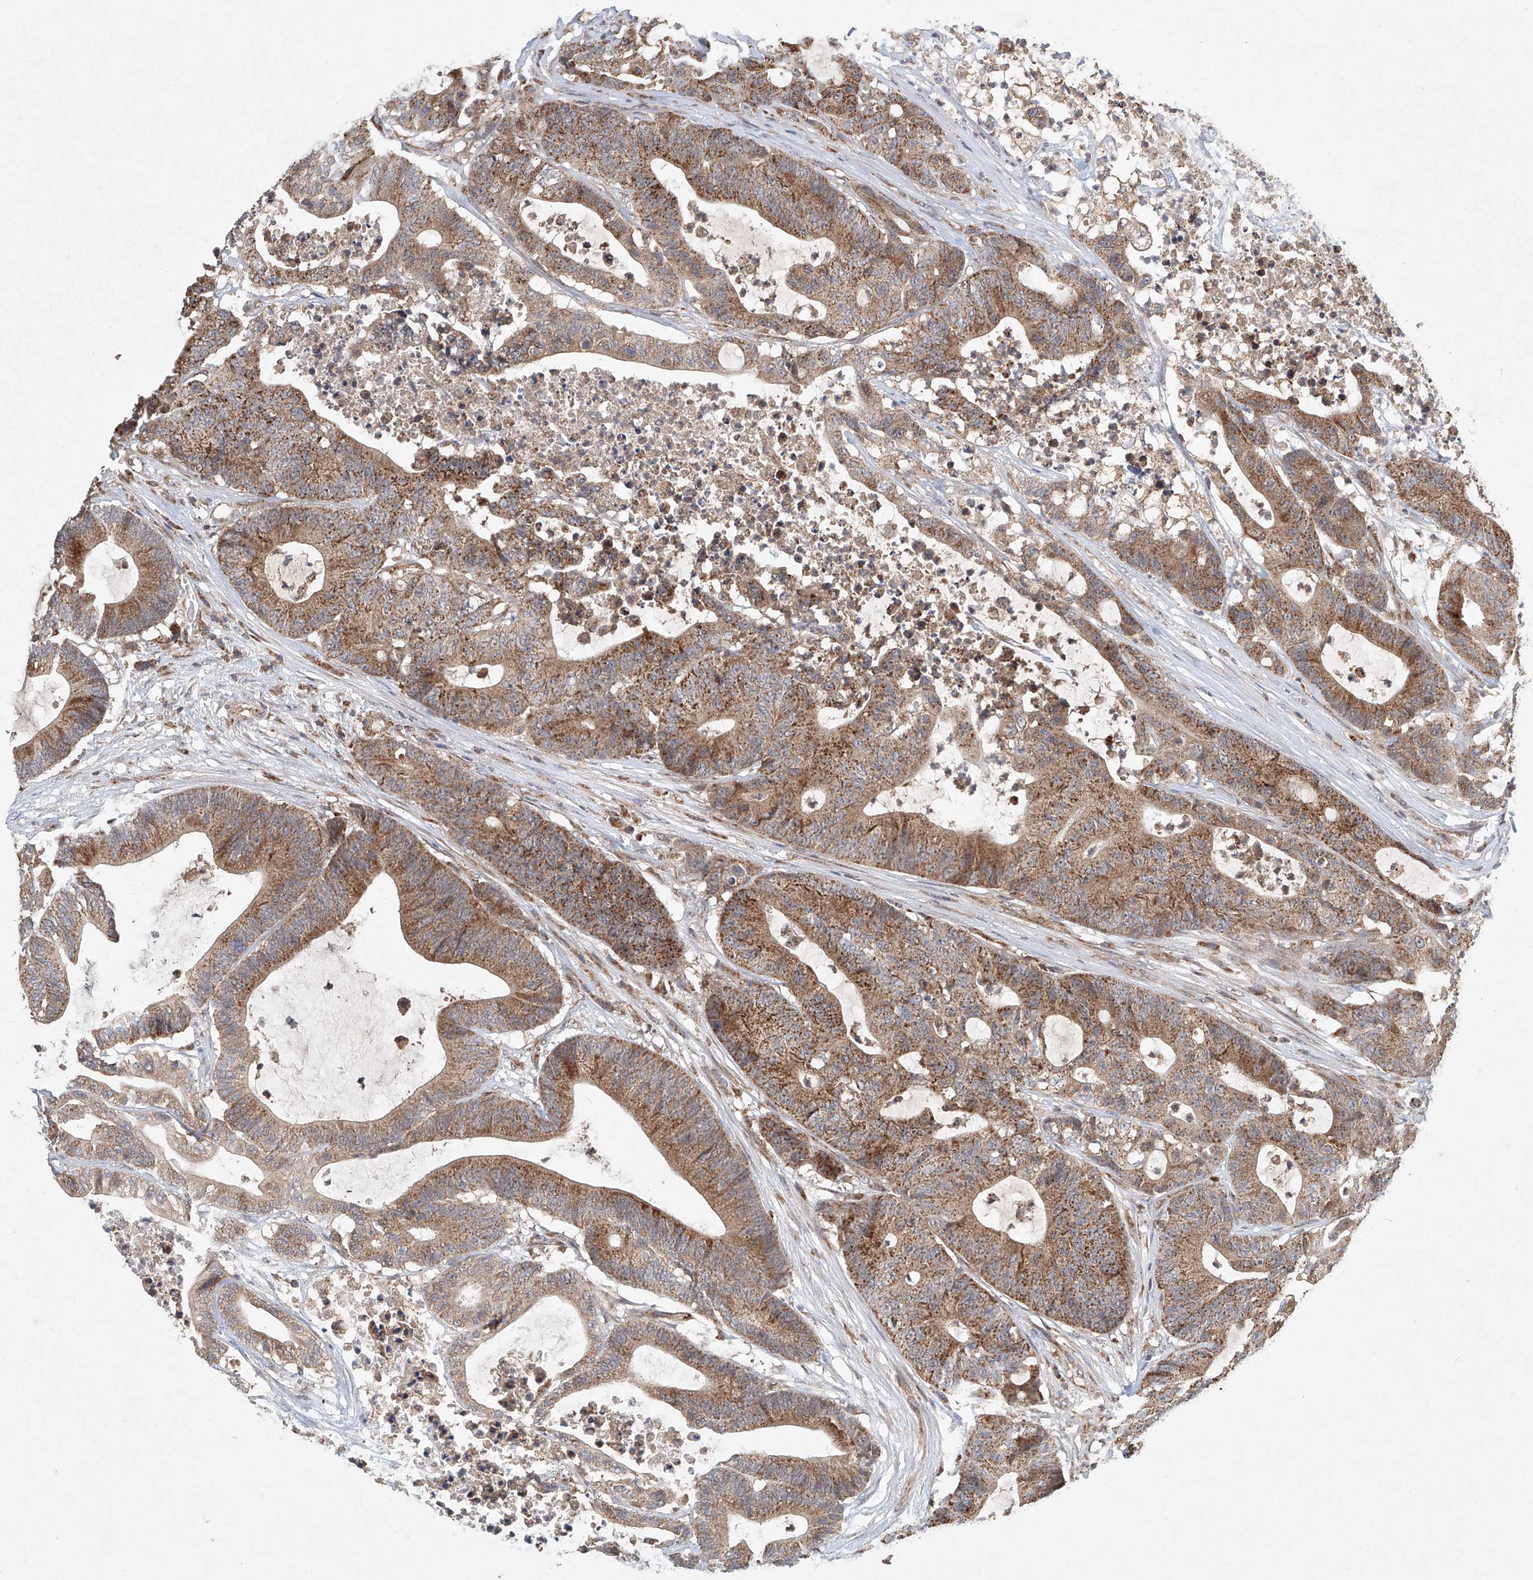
{"staining": {"intensity": "moderate", "quantity": ">75%", "location": "cytoplasmic/membranous"}, "tissue": "colorectal cancer", "cell_type": "Tumor cells", "image_type": "cancer", "snomed": [{"axis": "morphology", "description": "Adenocarcinoma, NOS"}, {"axis": "topography", "description": "Colon"}], "caption": "Tumor cells display medium levels of moderate cytoplasmic/membranous expression in approximately >75% of cells in colorectal cancer.", "gene": "DCAF11", "patient": {"sex": "female", "age": 84}}